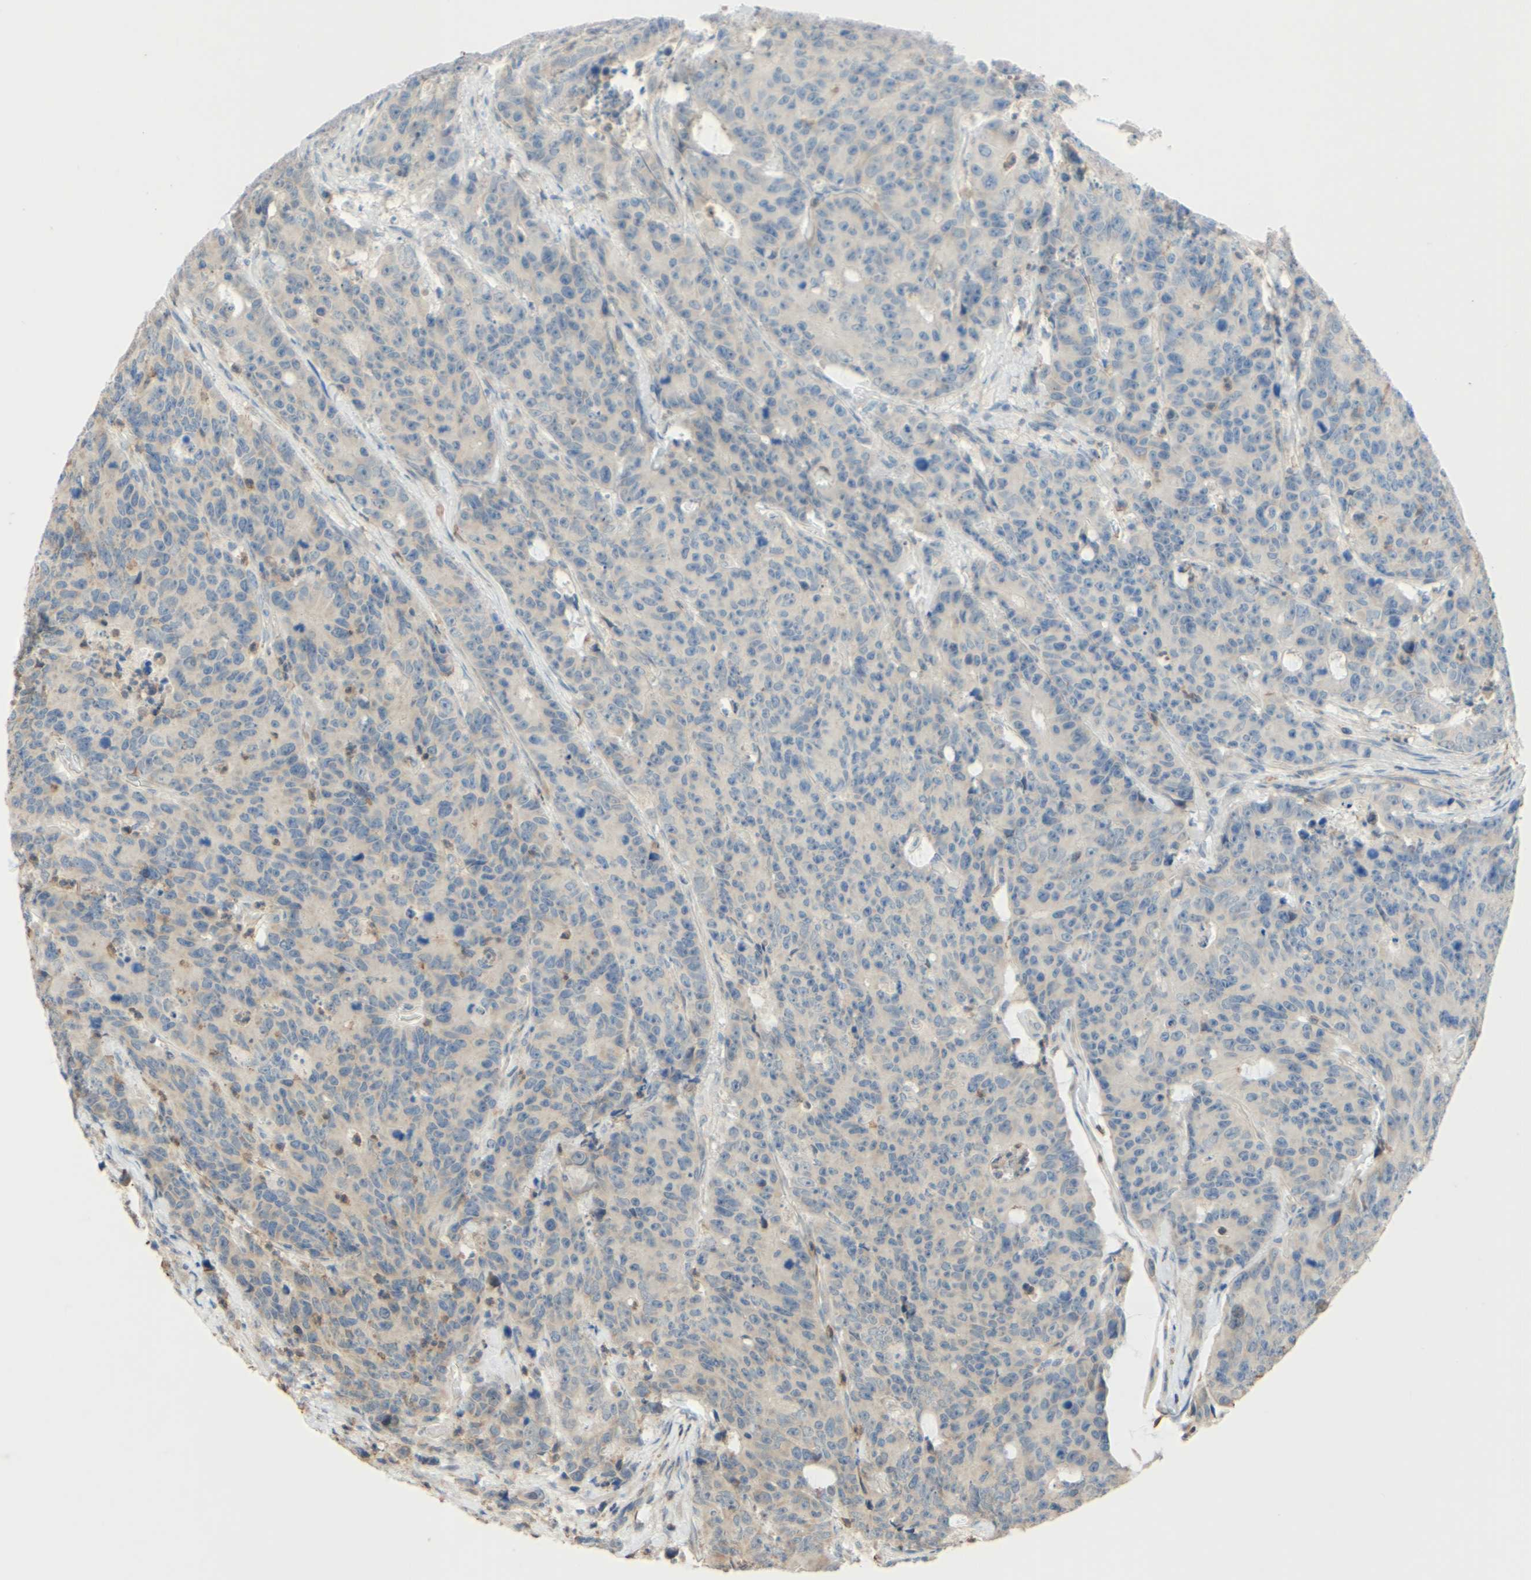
{"staining": {"intensity": "weak", "quantity": ">75%", "location": "cytoplasmic/membranous"}, "tissue": "colorectal cancer", "cell_type": "Tumor cells", "image_type": "cancer", "snomed": [{"axis": "morphology", "description": "Adenocarcinoma, NOS"}, {"axis": "topography", "description": "Colon"}], "caption": "Brown immunohistochemical staining in human colorectal cancer (adenocarcinoma) exhibits weak cytoplasmic/membranous staining in about >75% of tumor cells.", "gene": "GATA1", "patient": {"sex": "female", "age": 86}}